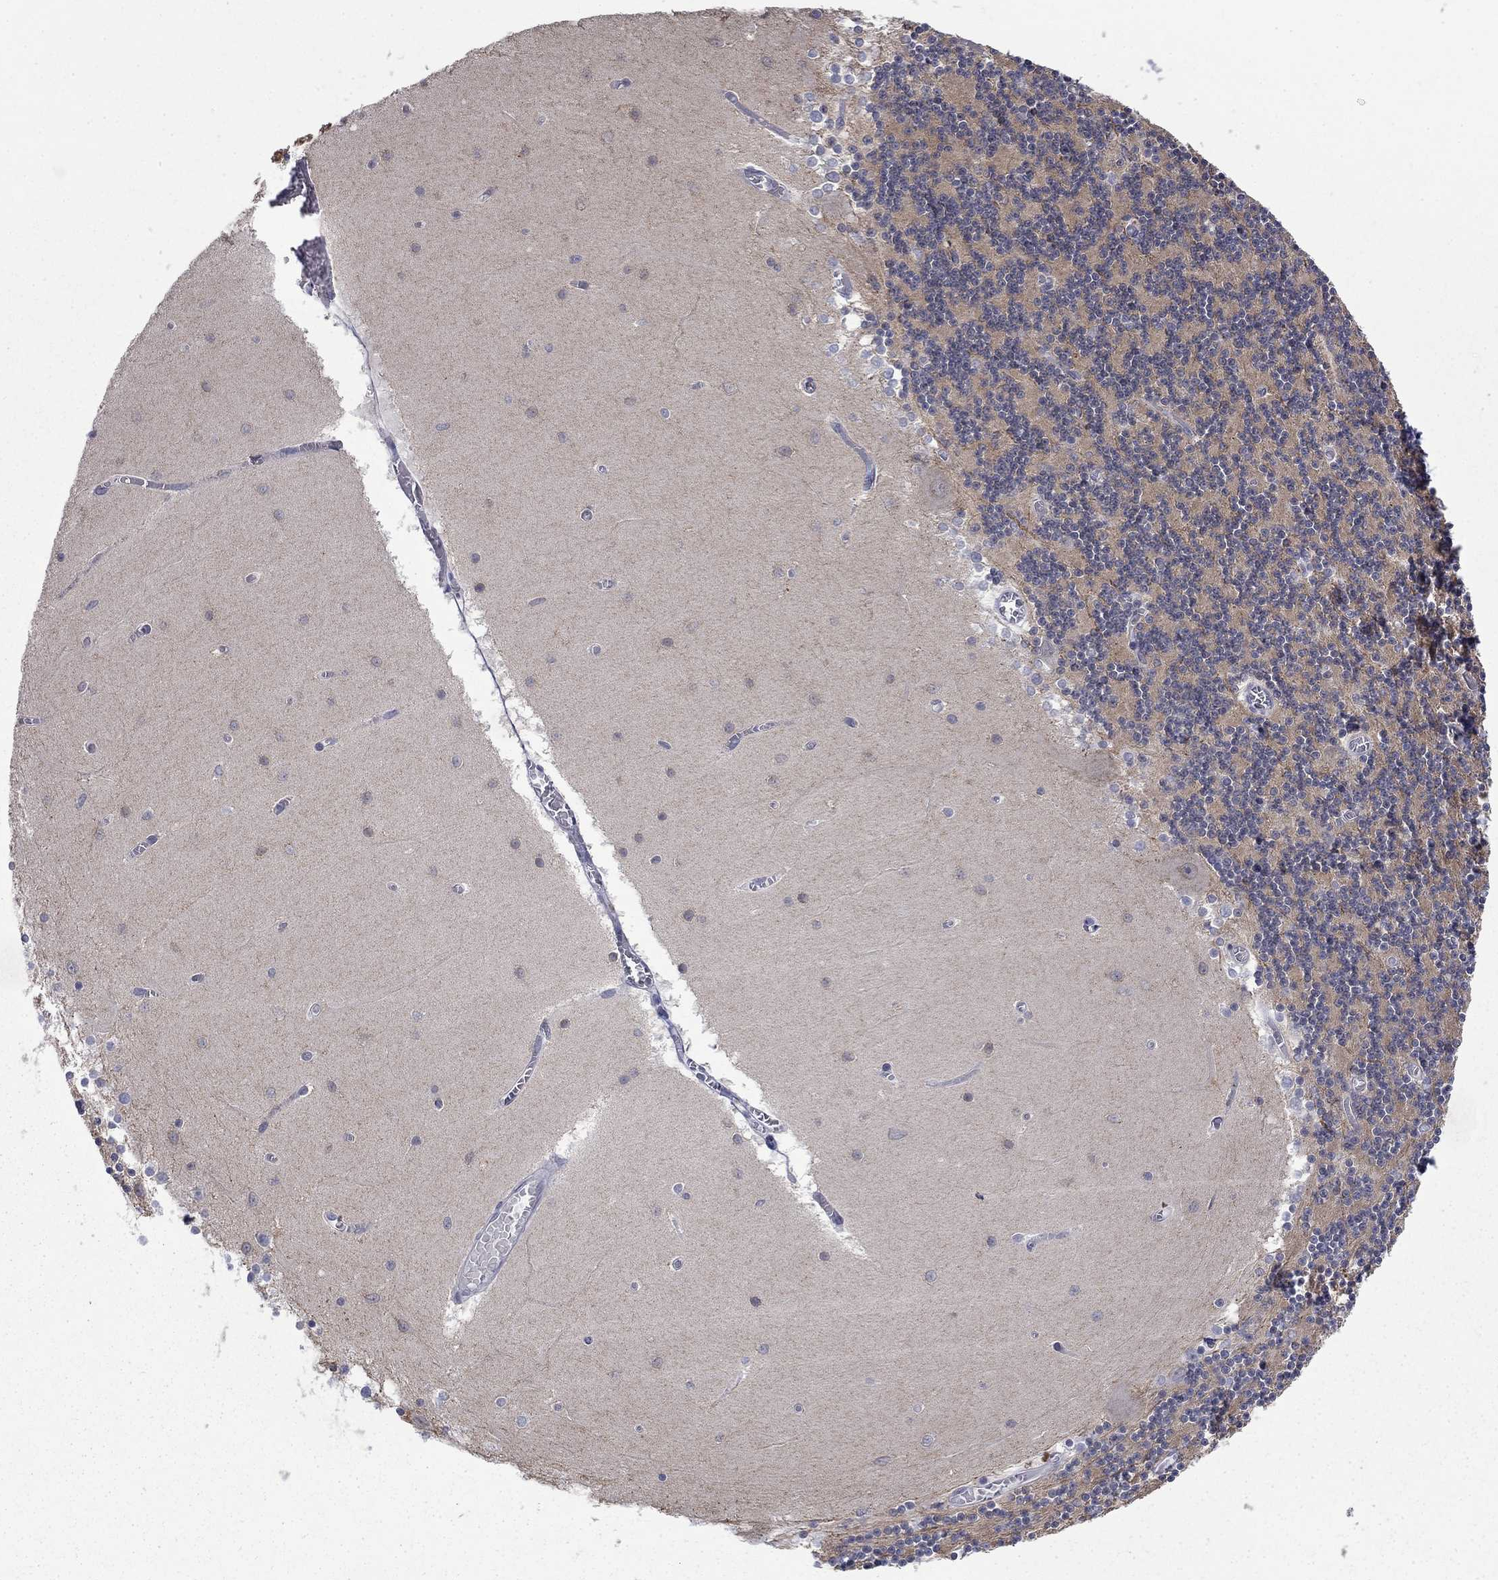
{"staining": {"intensity": "negative", "quantity": "none", "location": "none"}, "tissue": "cerebellum", "cell_type": "Cells in granular layer", "image_type": "normal", "snomed": [{"axis": "morphology", "description": "Normal tissue, NOS"}, {"axis": "topography", "description": "Cerebellum"}], "caption": "DAB (3,3'-diaminobenzidine) immunohistochemical staining of benign human cerebellum shows no significant staining in cells in granular layer. The staining is performed using DAB brown chromogen with nuclei counter-stained in using hematoxylin.", "gene": "NSMF", "patient": {"sex": "female", "age": 28}}